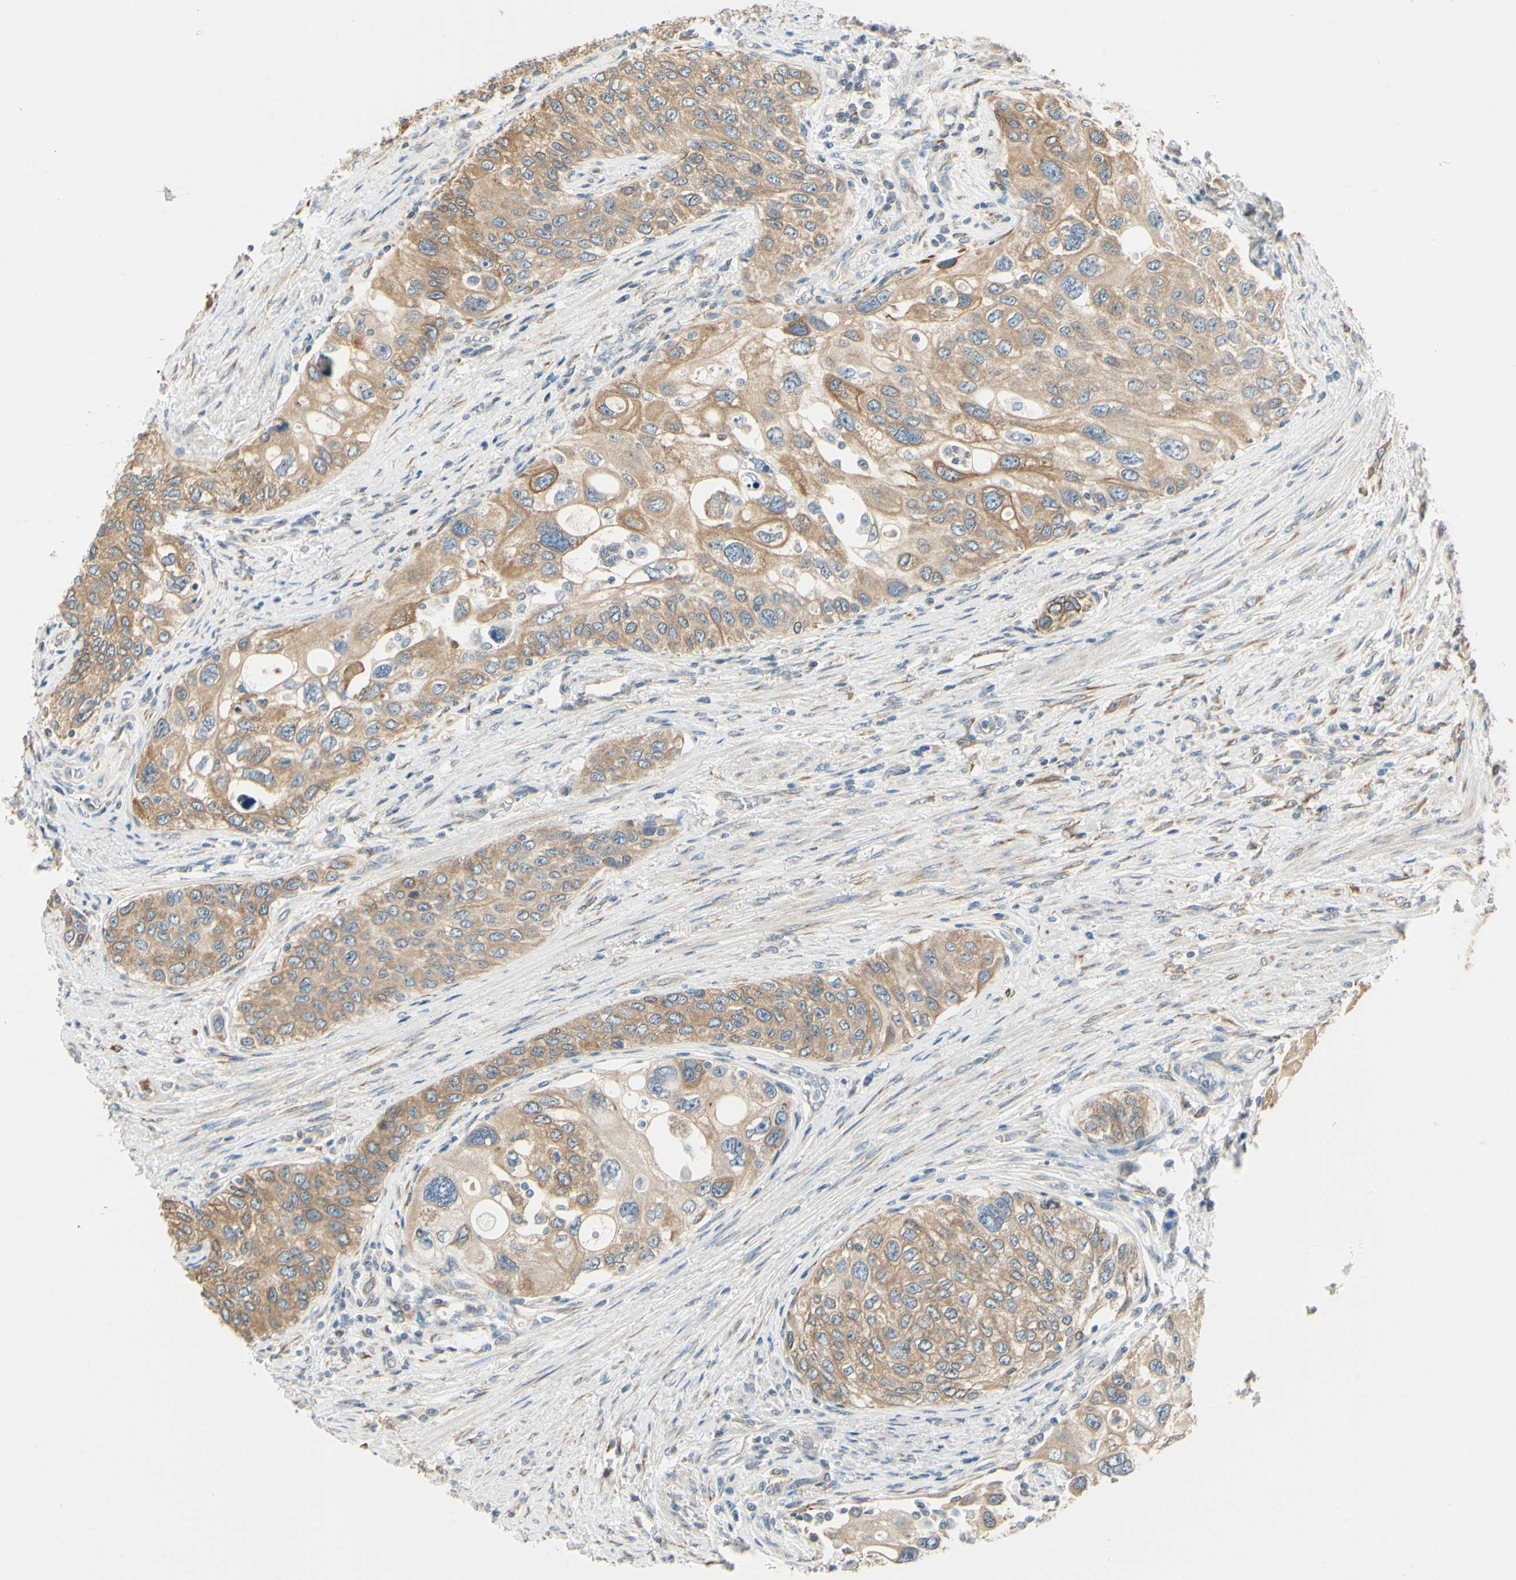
{"staining": {"intensity": "moderate", "quantity": ">75%", "location": "cytoplasmic/membranous"}, "tissue": "urothelial cancer", "cell_type": "Tumor cells", "image_type": "cancer", "snomed": [{"axis": "morphology", "description": "Urothelial carcinoma, High grade"}, {"axis": "topography", "description": "Urinary bladder"}], "caption": "An immunohistochemistry (IHC) histopathology image of neoplastic tissue is shown. Protein staining in brown shows moderate cytoplasmic/membranous positivity in high-grade urothelial carcinoma within tumor cells. The protein is shown in brown color, while the nuclei are stained blue.", "gene": "IGDCC4", "patient": {"sex": "female", "age": 56}}